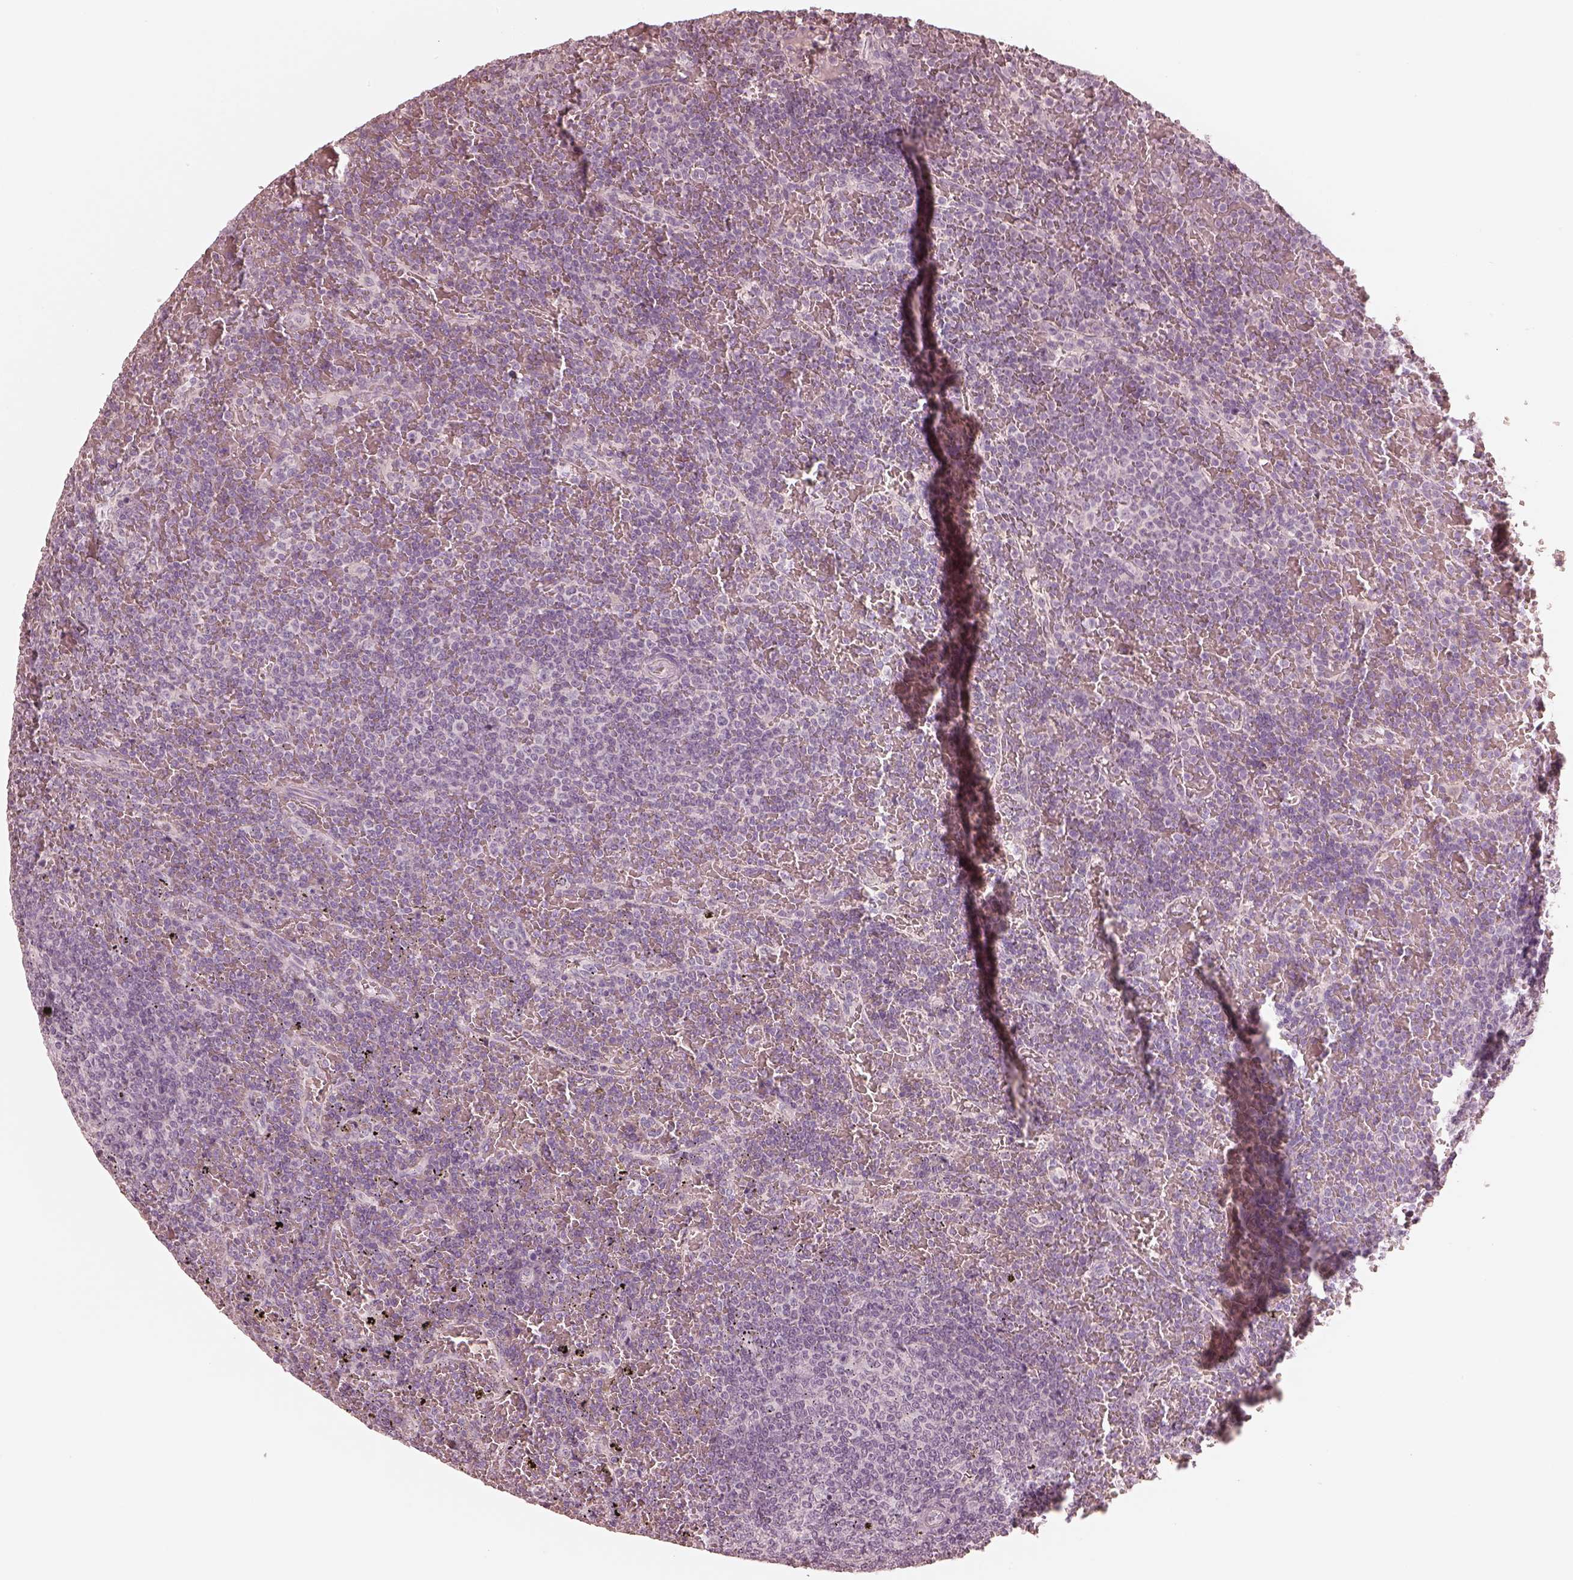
{"staining": {"intensity": "negative", "quantity": "none", "location": "none"}, "tissue": "lymphoma", "cell_type": "Tumor cells", "image_type": "cancer", "snomed": [{"axis": "morphology", "description": "Malignant lymphoma, non-Hodgkin's type, Low grade"}, {"axis": "topography", "description": "Spleen"}], "caption": "Immunohistochemistry image of neoplastic tissue: human malignant lymphoma, non-Hodgkin's type (low-grade) stained with DAB exhibits no significant protein staining in tumor cells.", "gene": "CALR3", "patient": {"sex": "female", "age": 77}}